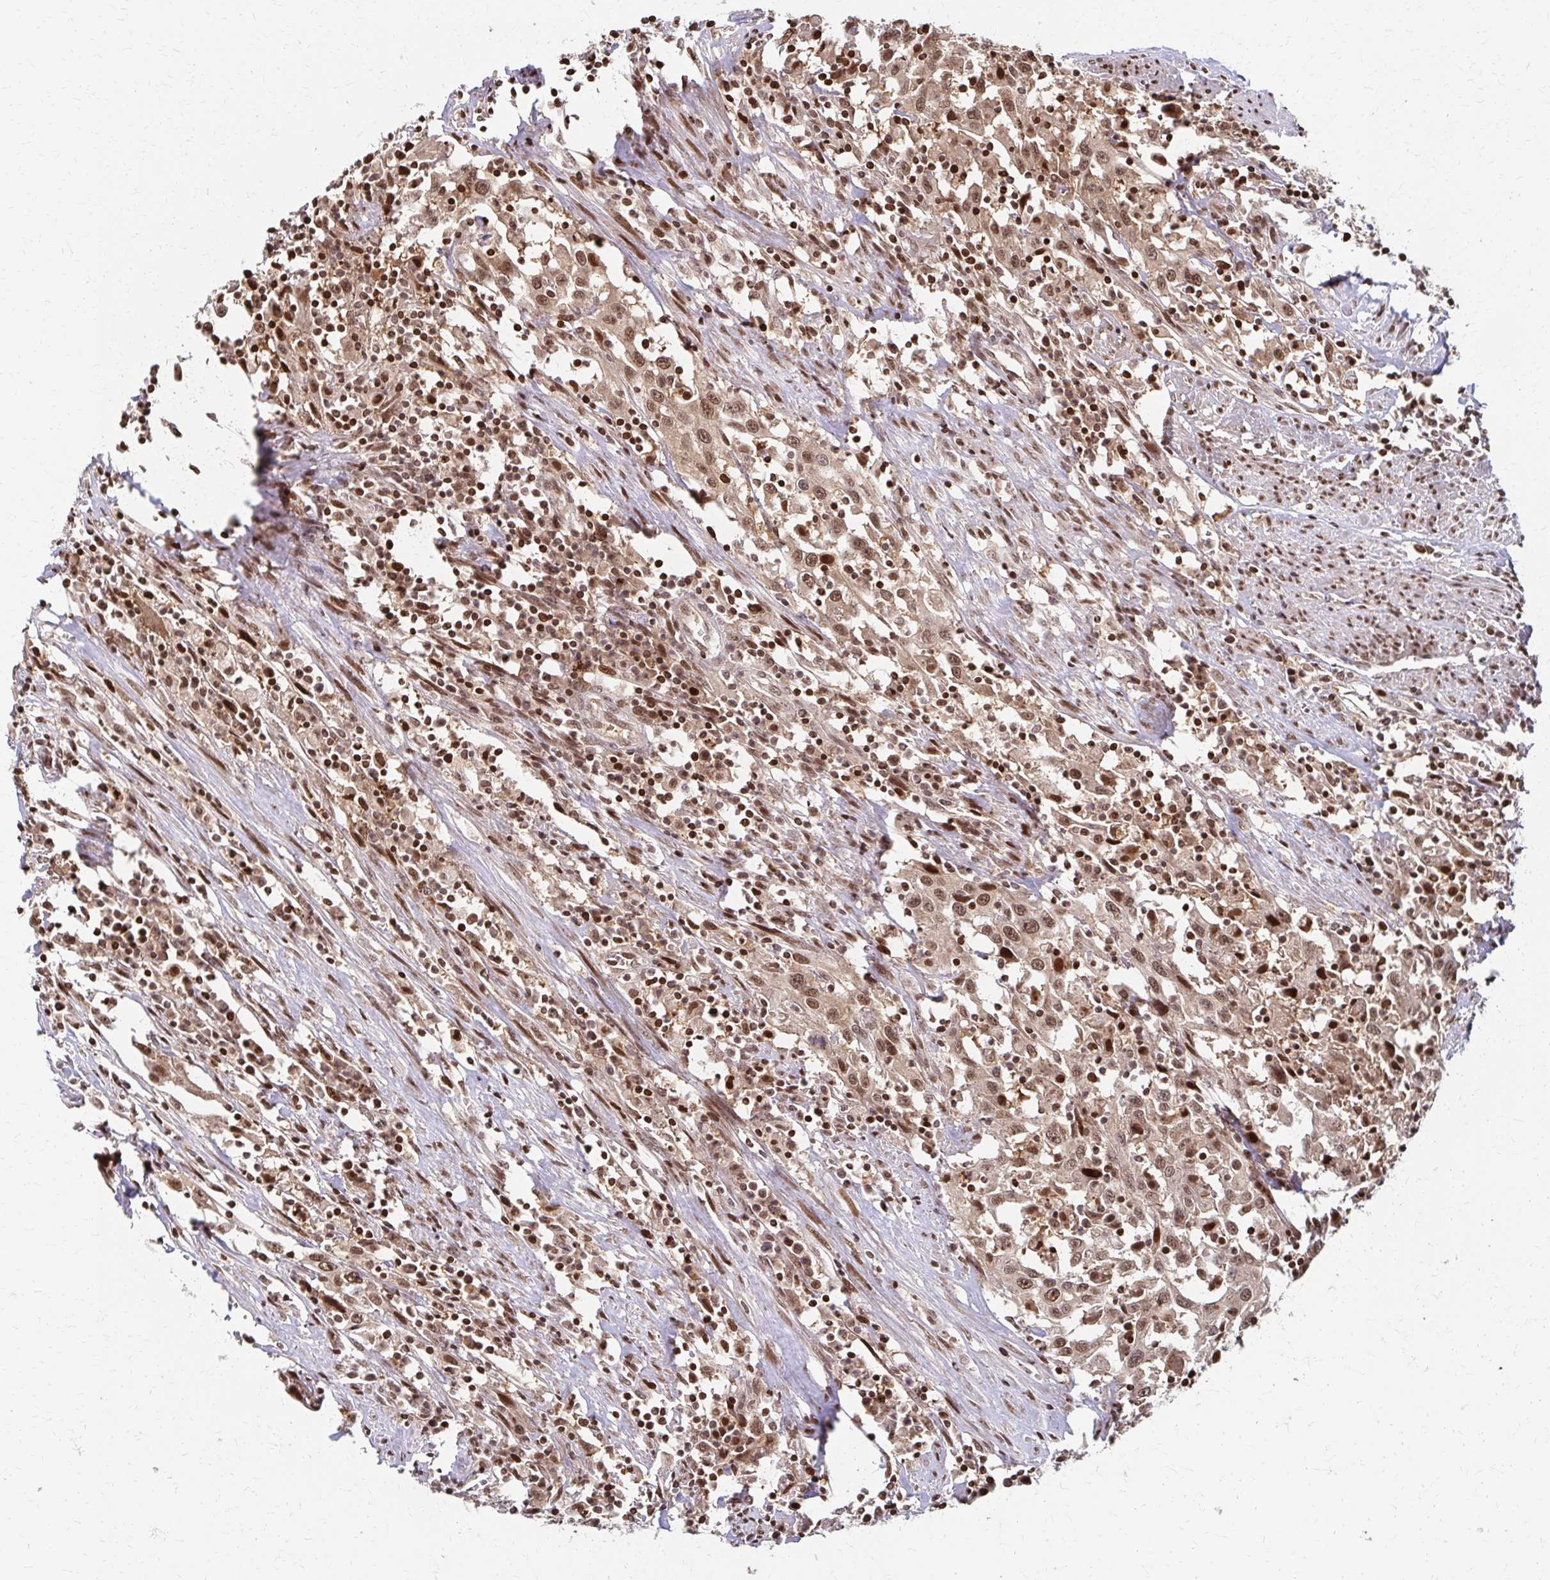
{"staining": {"intensity": "moderate", "quantity": ">75%", "location": "cytoplasmic/membranous,nuclear"}, "tissue": "urothelial cancer", "cell_type": "Tumor cells", "image_type": "cancer", "snomed": [{"axis": "morphology", "description": "Urothelial carcinoma, High grade"}, {"axis": "topography", "description": "Urinary bladder"}], "caption": "Tumor cells demonstrate moderate cytoplasmic/membranous and nuclear expression in about >75% of cells in urothelial cancer.", "gene": "PSMD7", "patient": {"sex": "male", "age": 61}}